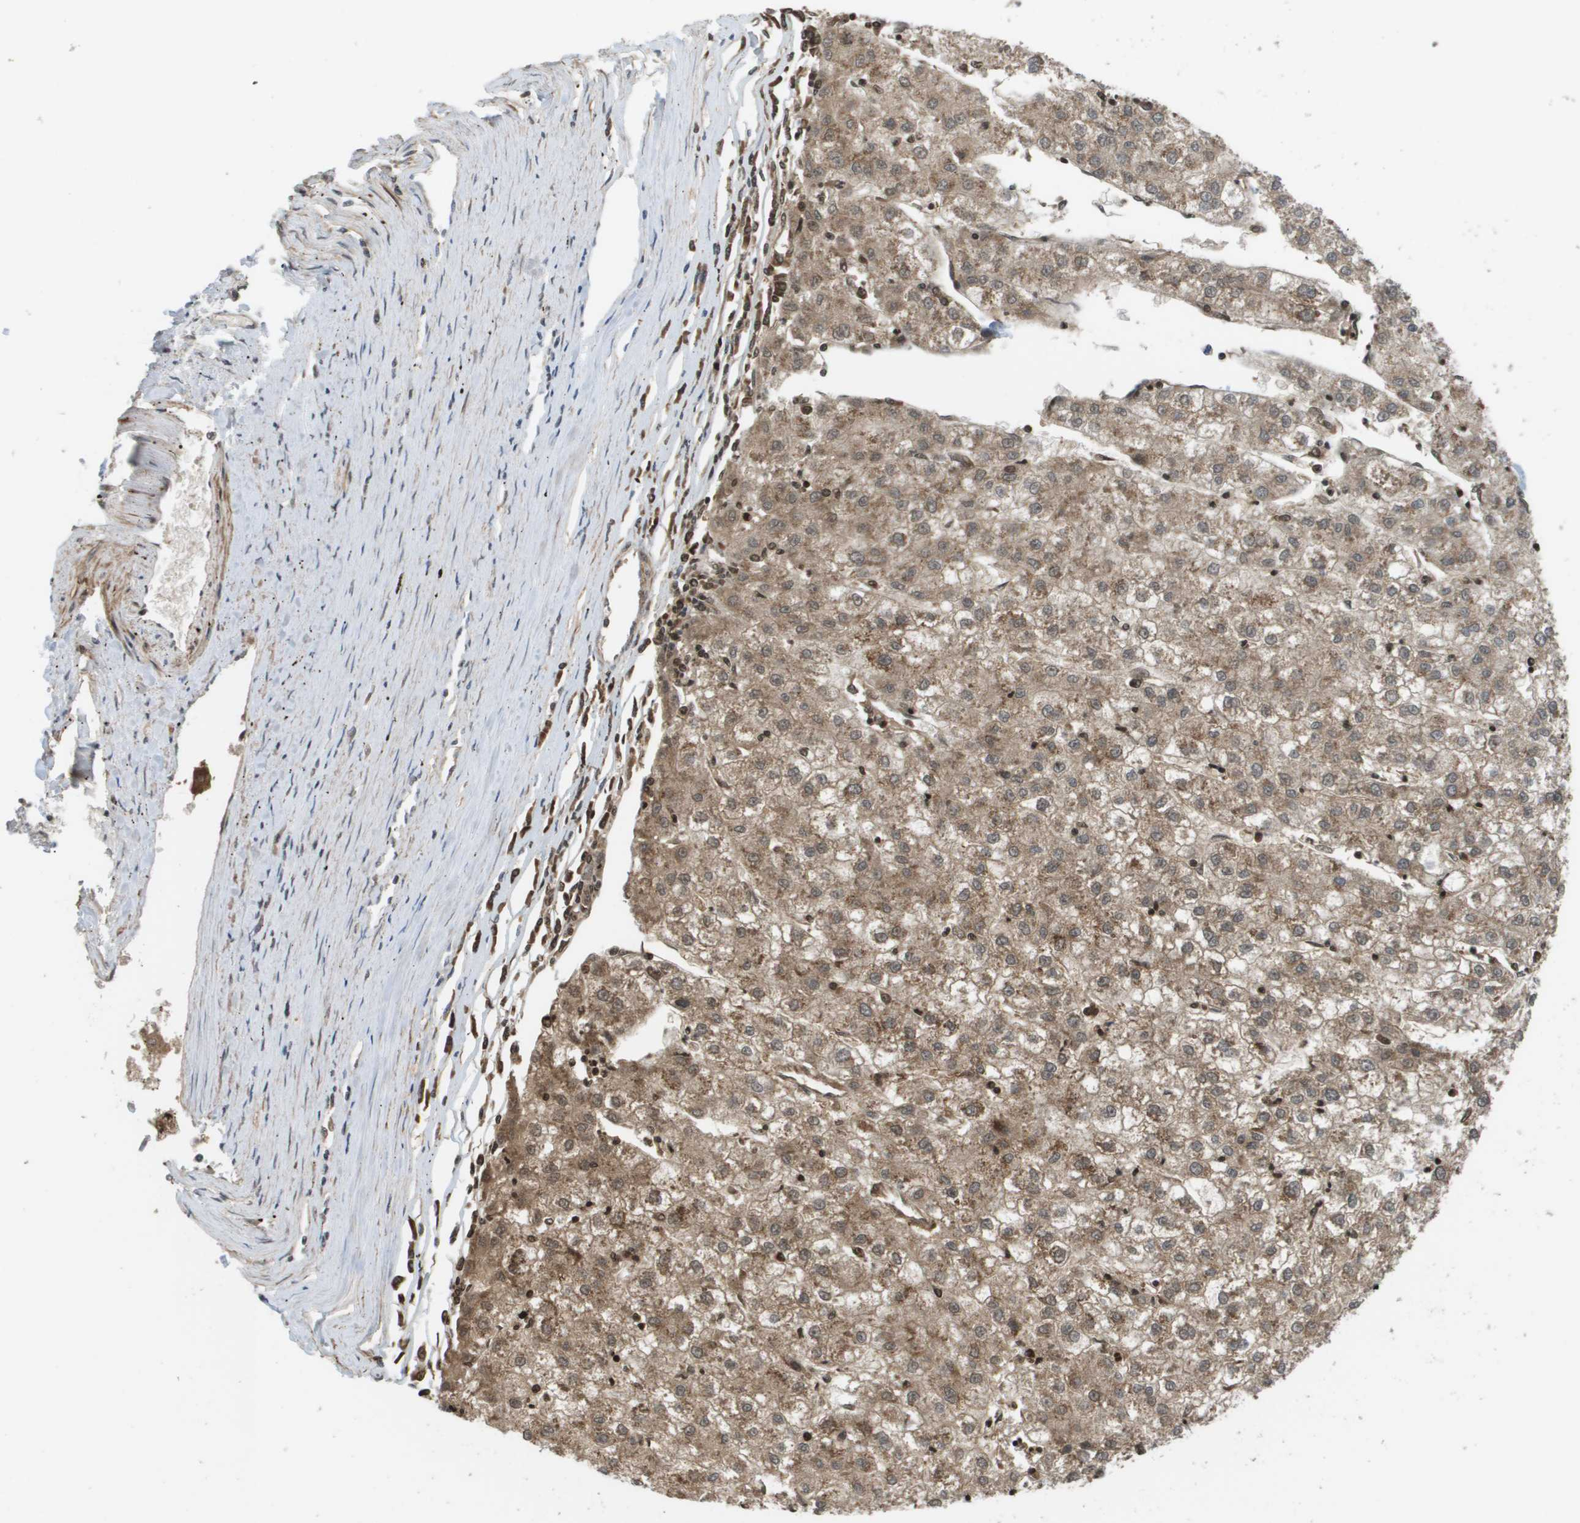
{"staining": {"intensity": "moderate", "quantity": ">75%", "location": "cytoplasmic/membranous"}, "tissue": "liver cancer", "cell_type": "Tumor cells", "image_type": "cancer", "snomed": [{"axis": "morphology", "description": "Carcinoma, Hepatocellular, NOS"}, {"axis": "topography", "description": "Liver"}], "caption": "Tumor cells demonstrate moderate cytoplasmic/membranous positivity in about >75% of cells in hepatocellular carcinoma (liver).", "gene": "PRCC", "patient": {"sex": "male", "age": 72}}